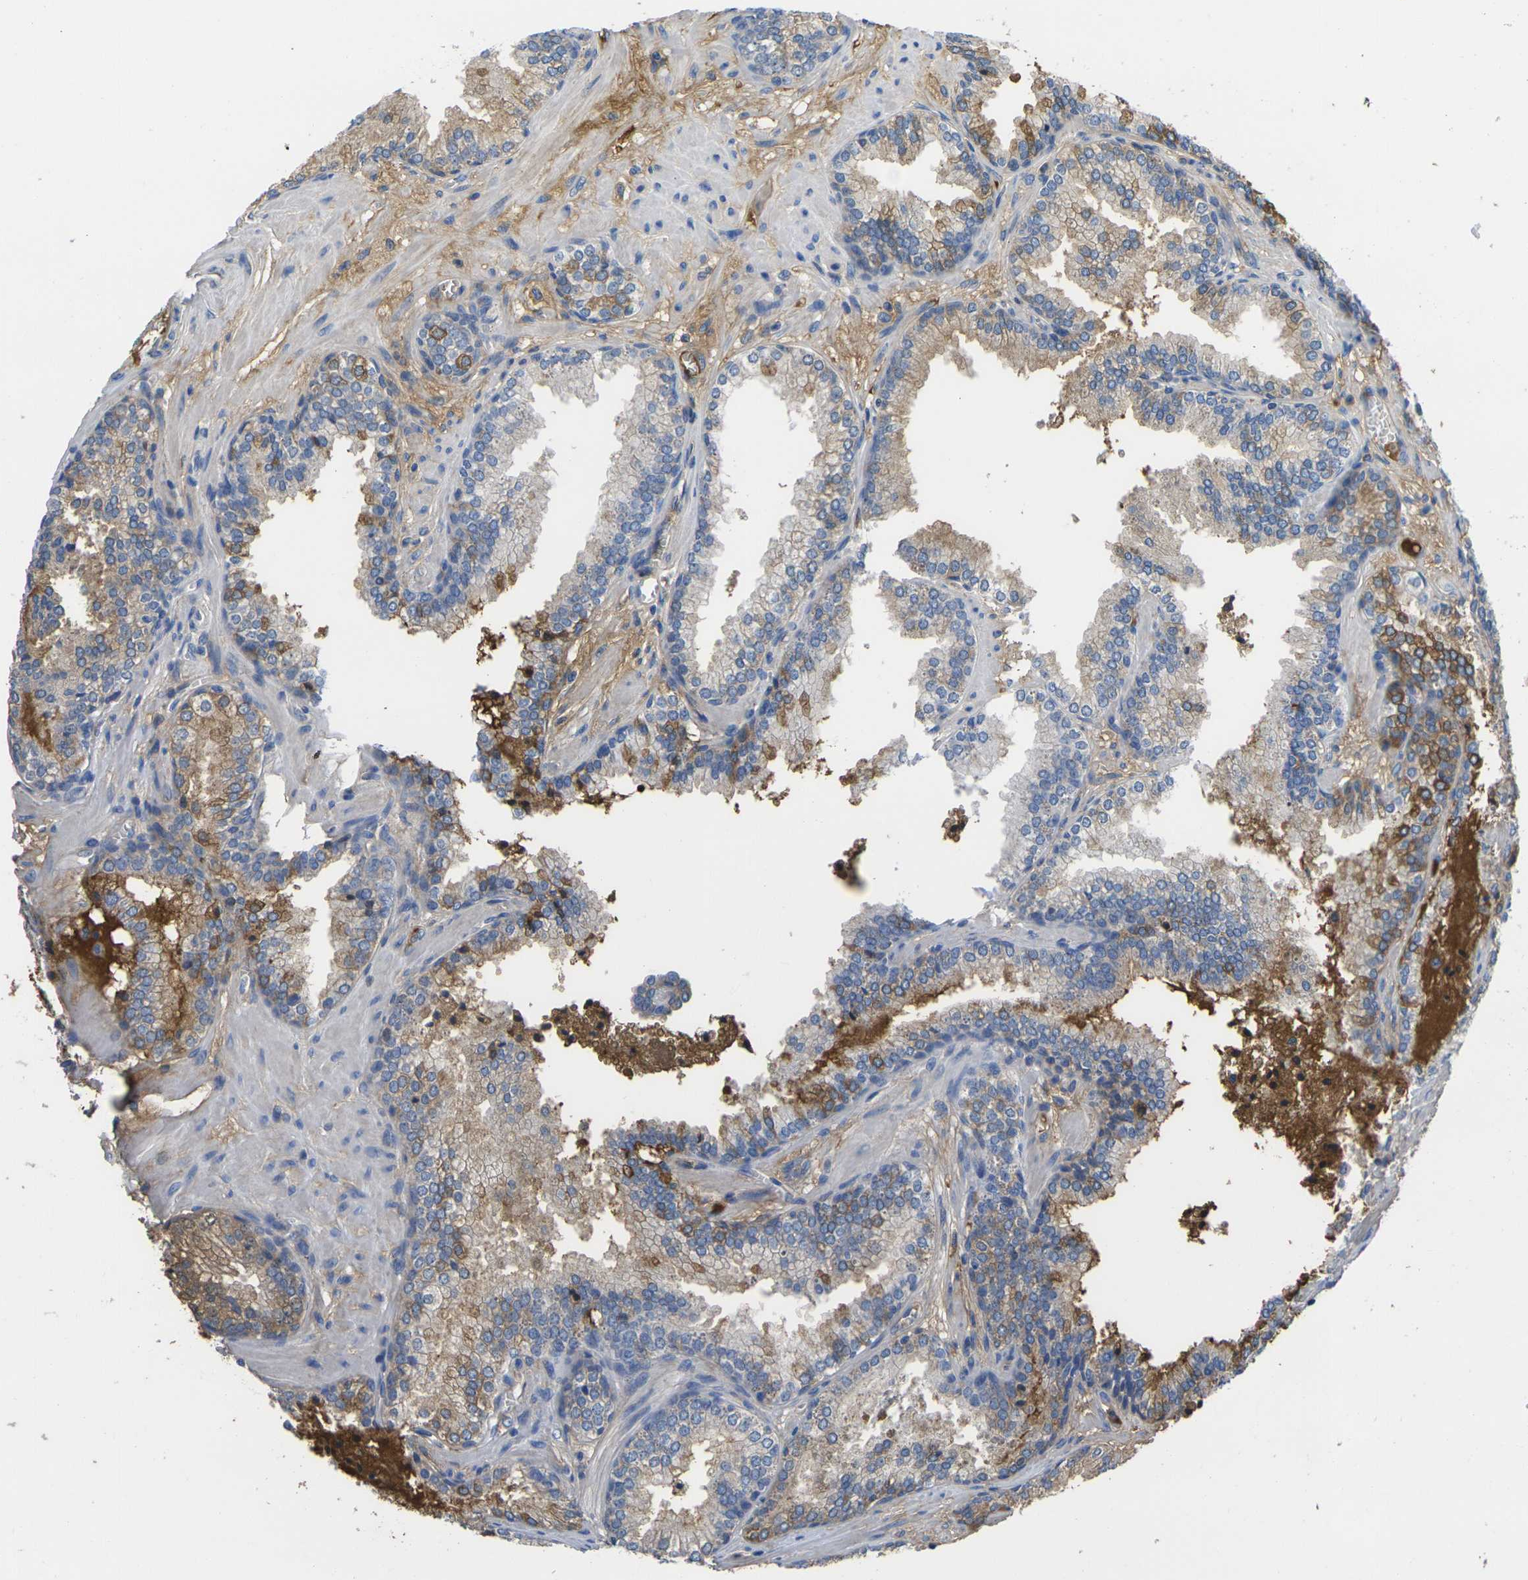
{"staining": {"intensity": "moderate", "quantity": "<25%", "location": "cytoplasmic/membranous"}, "tissue": "prostate cancer", "cell_type": "Tumor cells", "image_type": "cancer", "snomed": [{"axis": "morphology", "description": "Adenocarcinoma, Low grade"}, {"axis": "topography", "description": "Prostate"}], "caption": "Immunohistochemistry of prostate cancer shows low levels of moderate cytoplasmic/membranous positivity in about <25% of tumor cells.", "gene": "GREM2", "patient": {"sex": "male", "age": 60}}